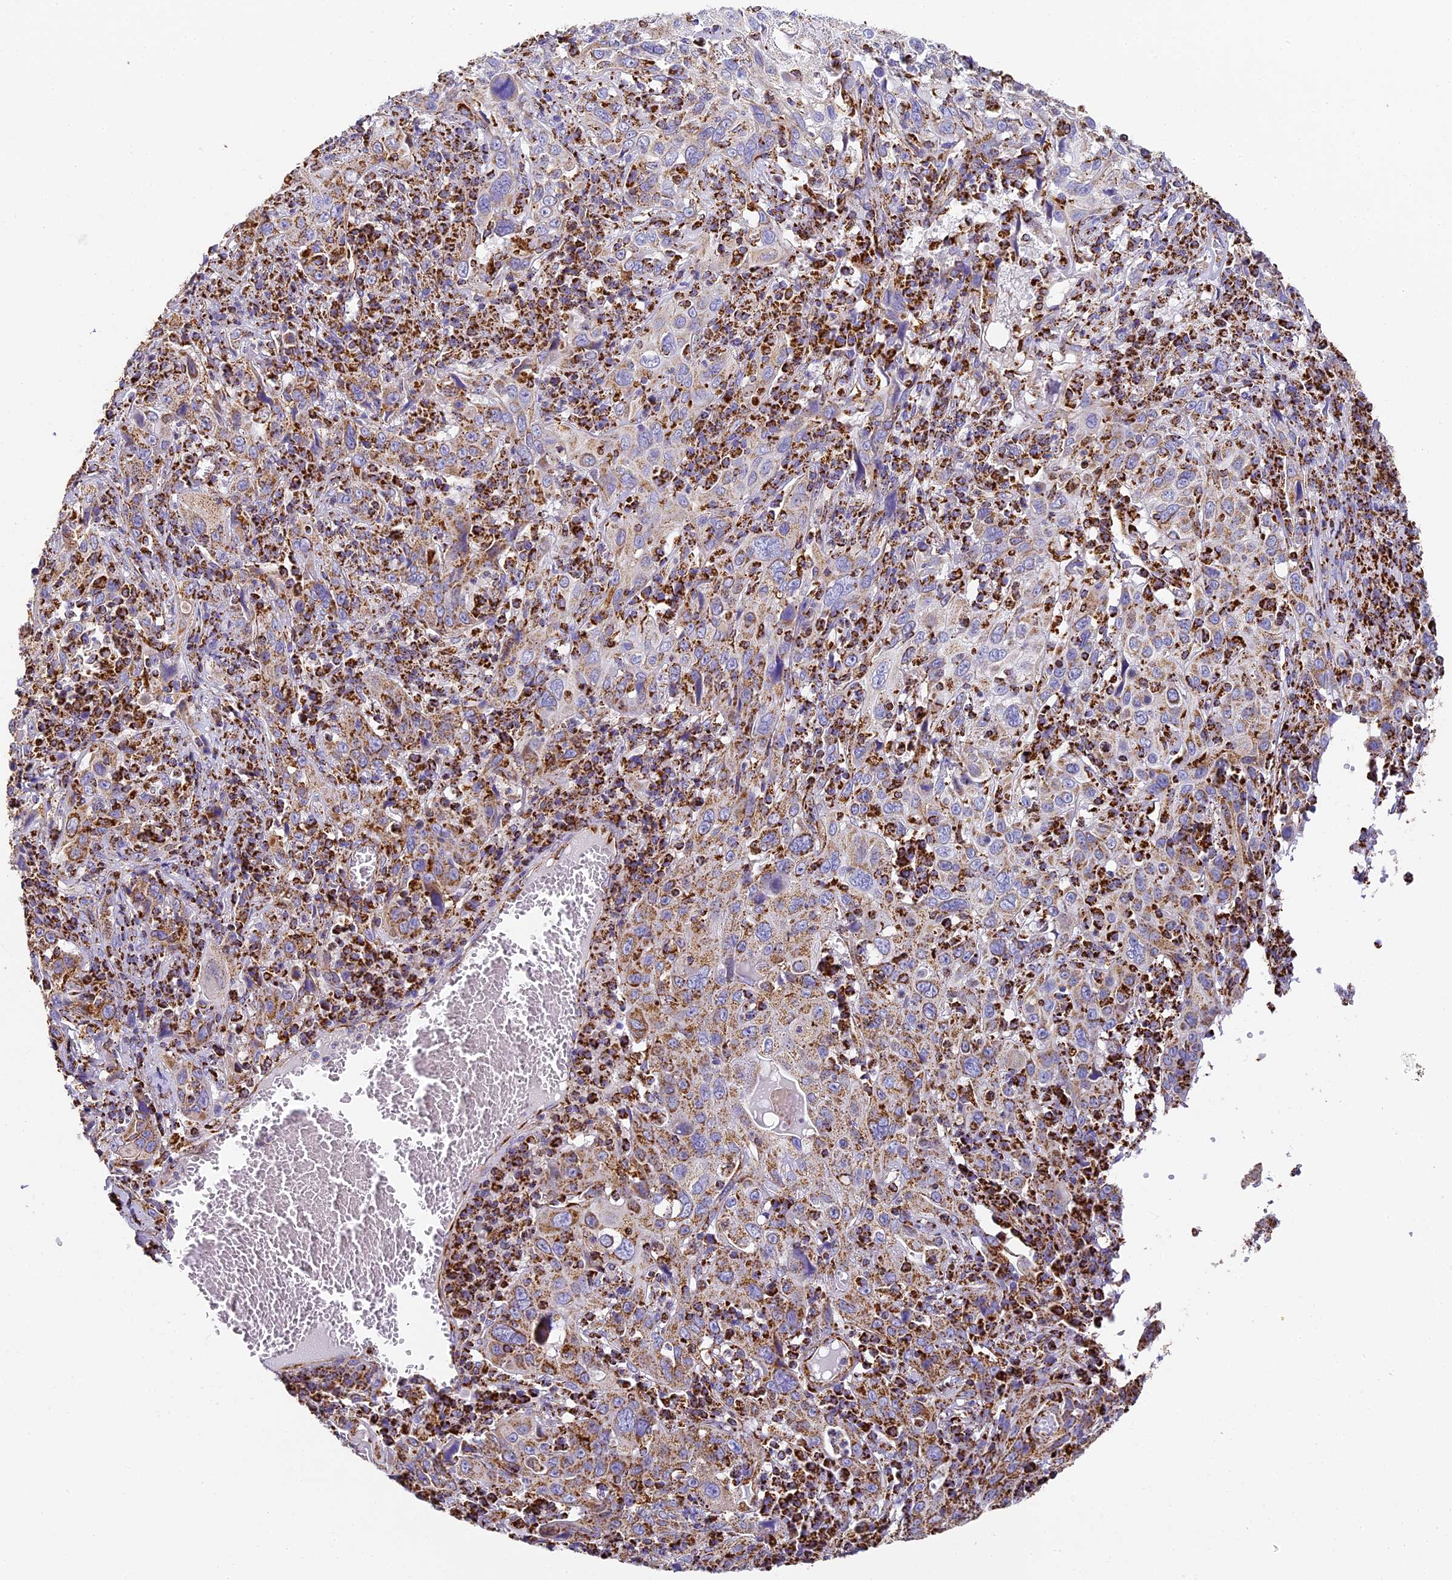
{"staining": {"intensity": "moderate", "quantity": ">75%", "location": "cytoplasmic/membranous"}, "tissue": "cervical cancer", "cell_type": "Tumor cells", "image_type": "cancer", "snomed": [{"axis": "morphology", "description": "Squamous cell carcinoma, NOS"}, {"axis": "topography", "description": "Cervix"}], "caption": "Brown immunohistochemical staining in human squamous cell carcinoma (cervical) exhibits moderate cytoplasmic/membranous positivity in about >75% of tumor cells.", "gene": "STK17A", "patient": {"sex": "female", "age": 46}}